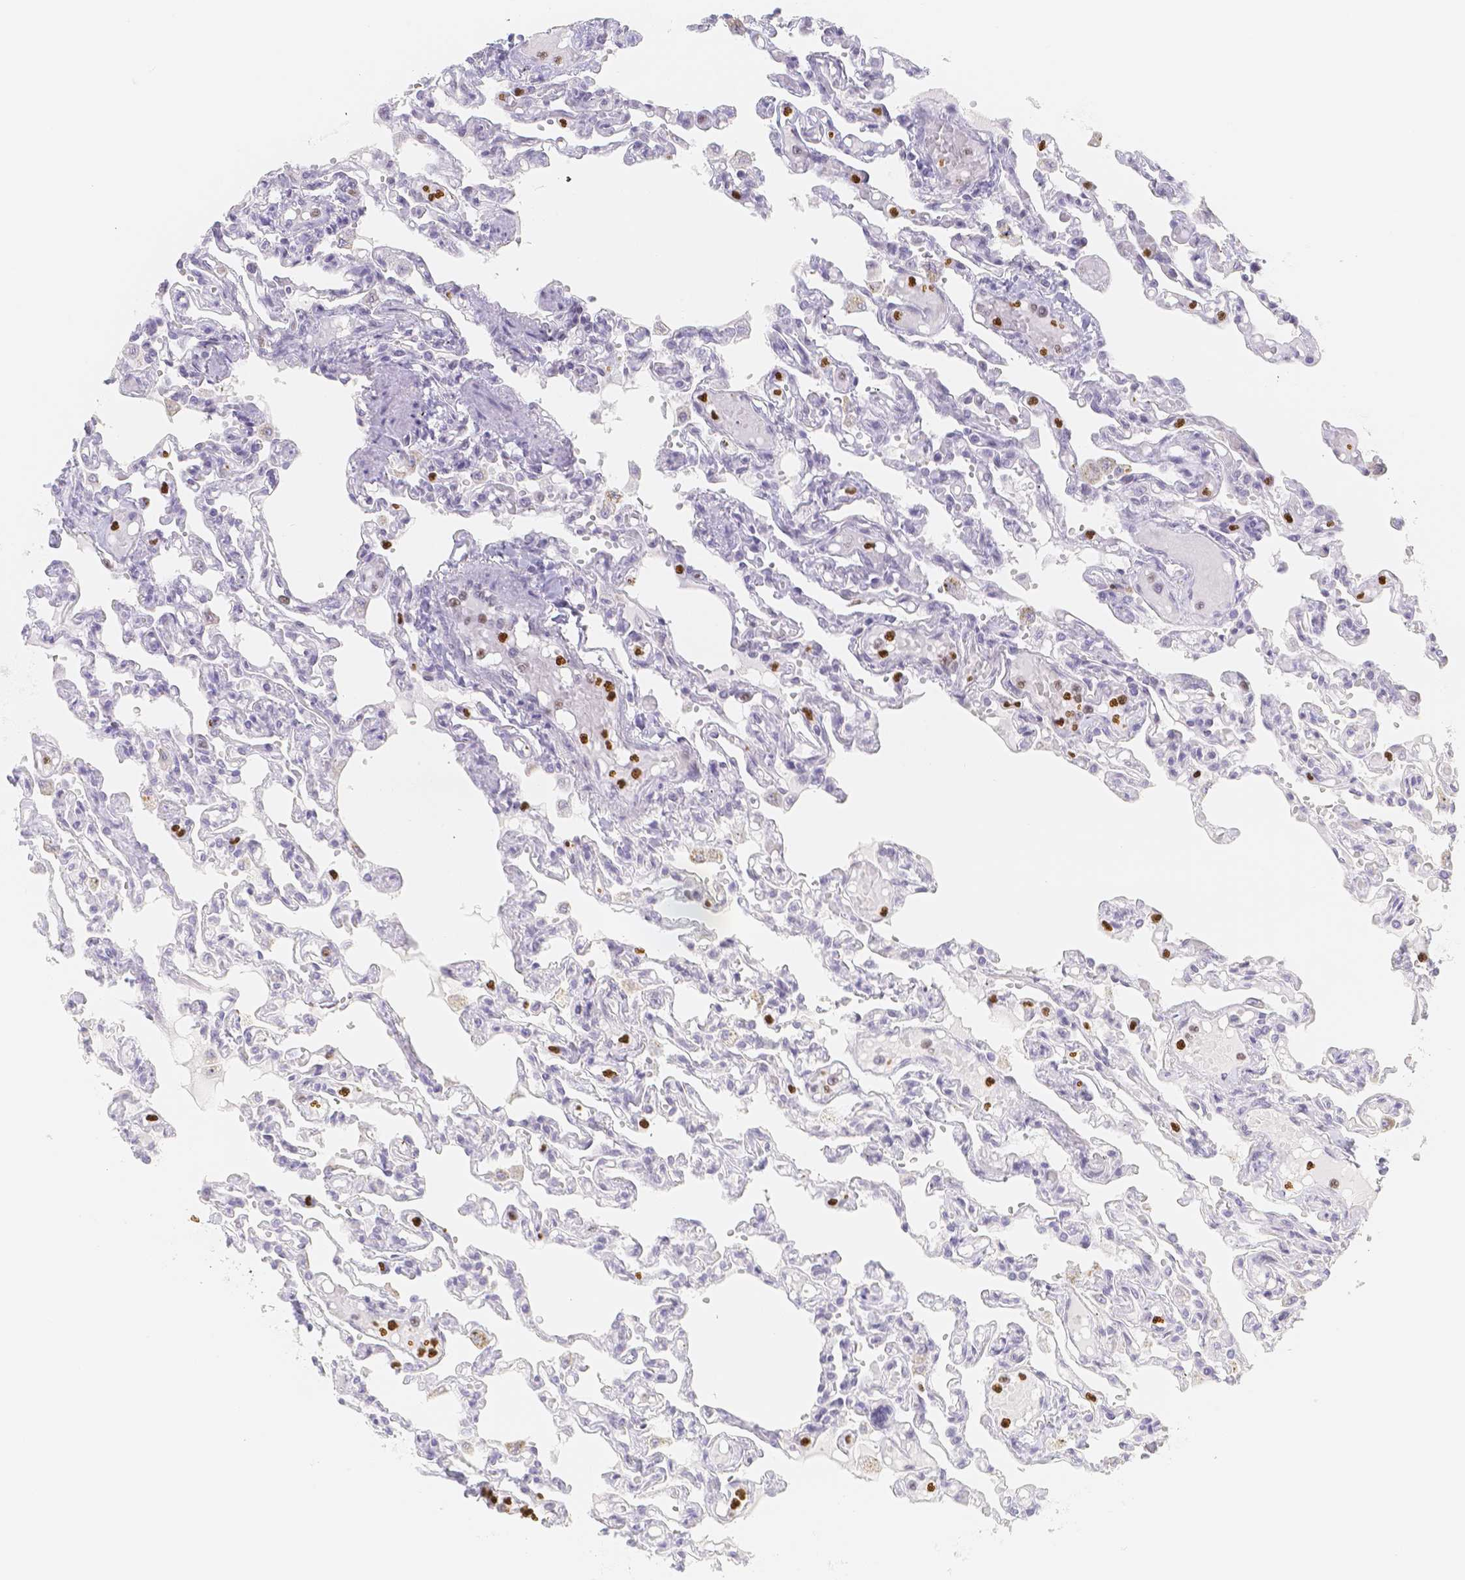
{"staining": {"intensity": "negative", "quantity": "none", "location": "none"}, "tissue": "lung", "cell_type": "Alveolar cells", "image_type": "normal", "snomed": [{"axis": "morphology", "description": "Normal tissue, NOS"}, {"axis": "topography", "description": "Lung"}], "caption": "A micrograph of lung stained for a protein displays no brown staining in alveolar cells. (Brightfield microscopy of DAB (3,3'-diaminobenzidine) IHC at high magnification).", "gene": "PADI4", "patient": {"sex": "male", "age": 21}}